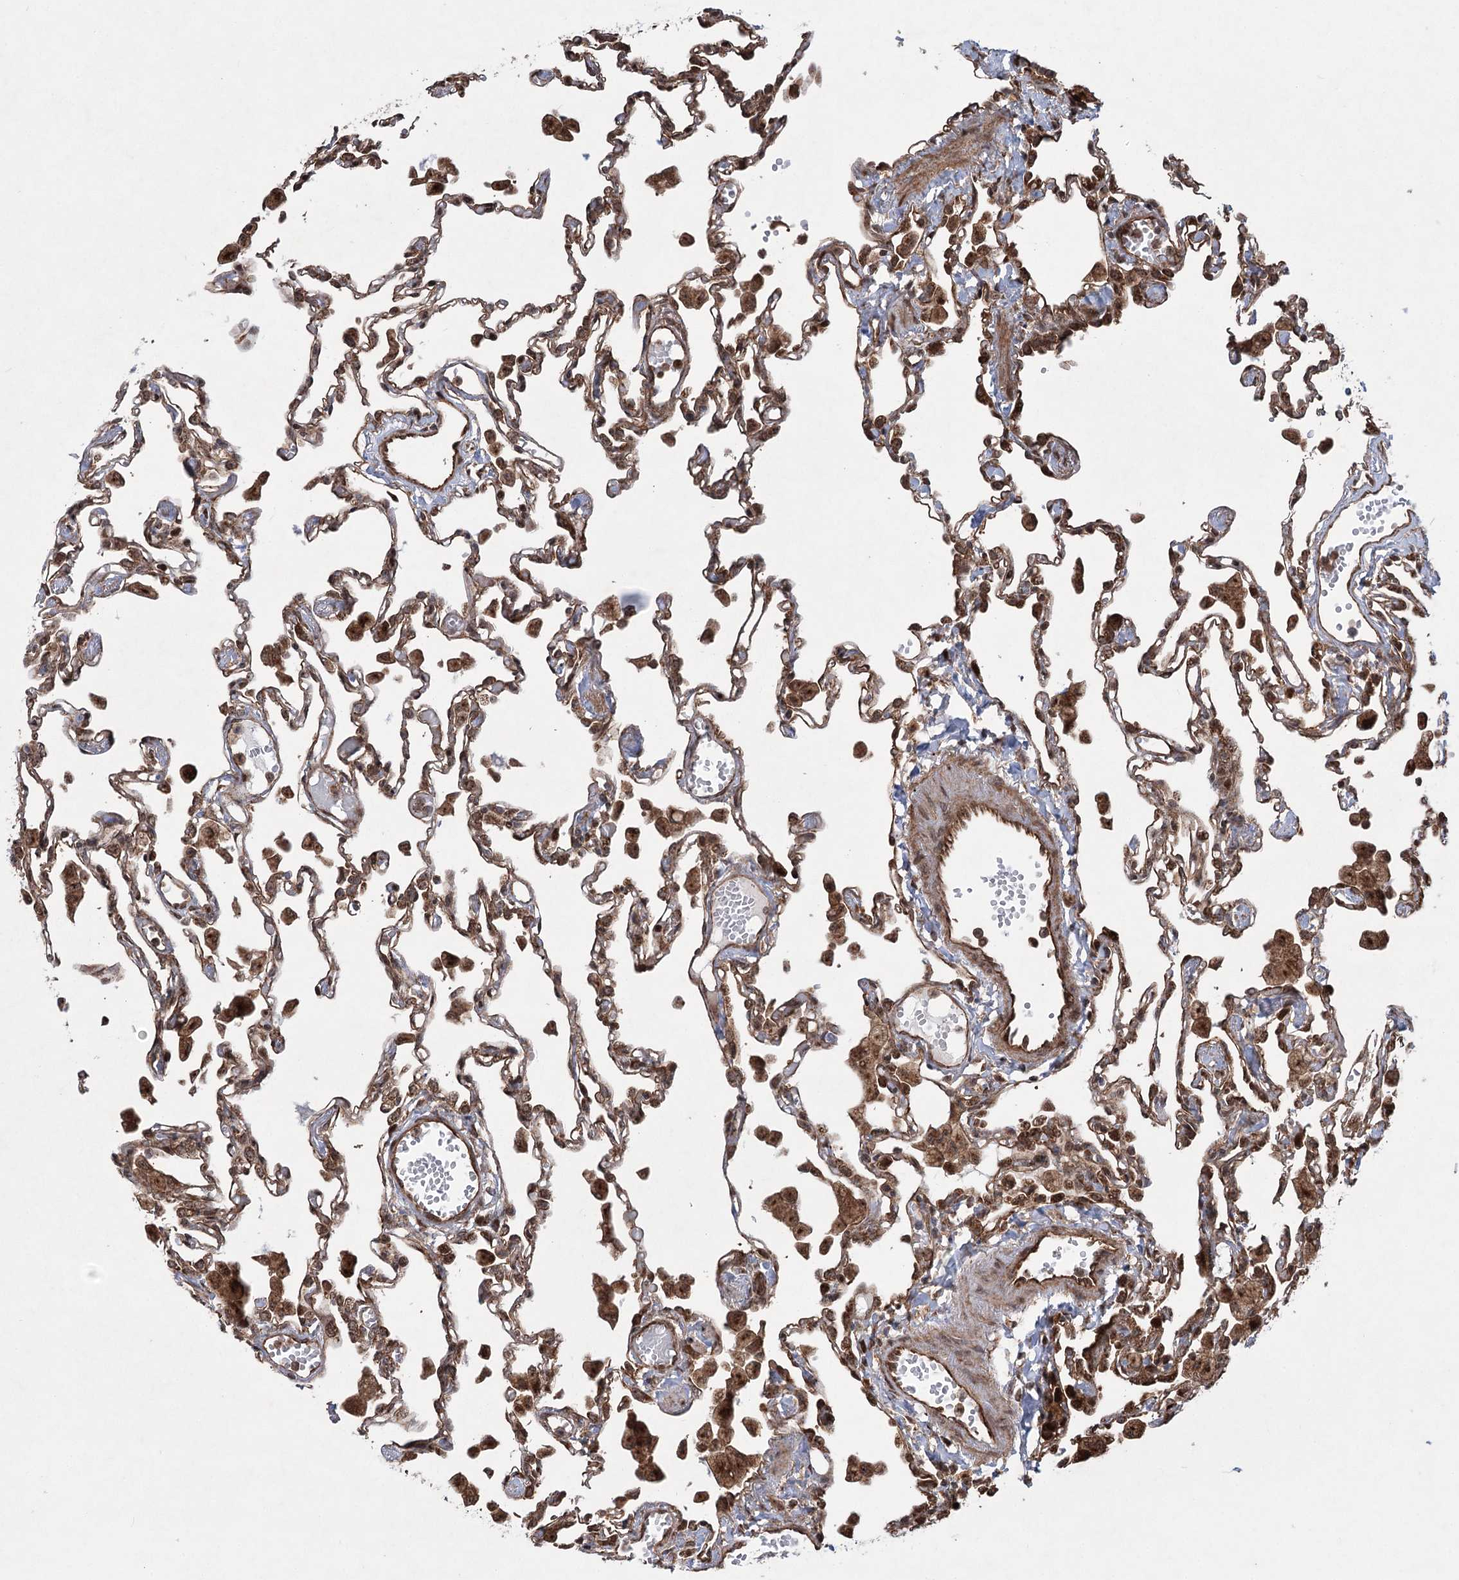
{"staining": {"intensity": "moderate", "quantity": ">75%", "location": "cytoplasmic/membranous,nuclear"}, "tissue": "lung", "cell_type": "Alveolar cells", "image_type": "normal", "snomed": [{"axis": "morphology", "description": "Normal tissue, NOS"}, {"axis": "topography", "description": "Bronchus"}, {"axis": "topography", "description": "Lung"}], "caption": "This is a micrograph of immunohistochemistry (IHC) staining of benign lung, which shows moderate positivity in the cytoplasmic/membranous,nuclear of alveolar cells.", "gene": "SERINC5", "patient": {"sex": "female", "age": 49}}